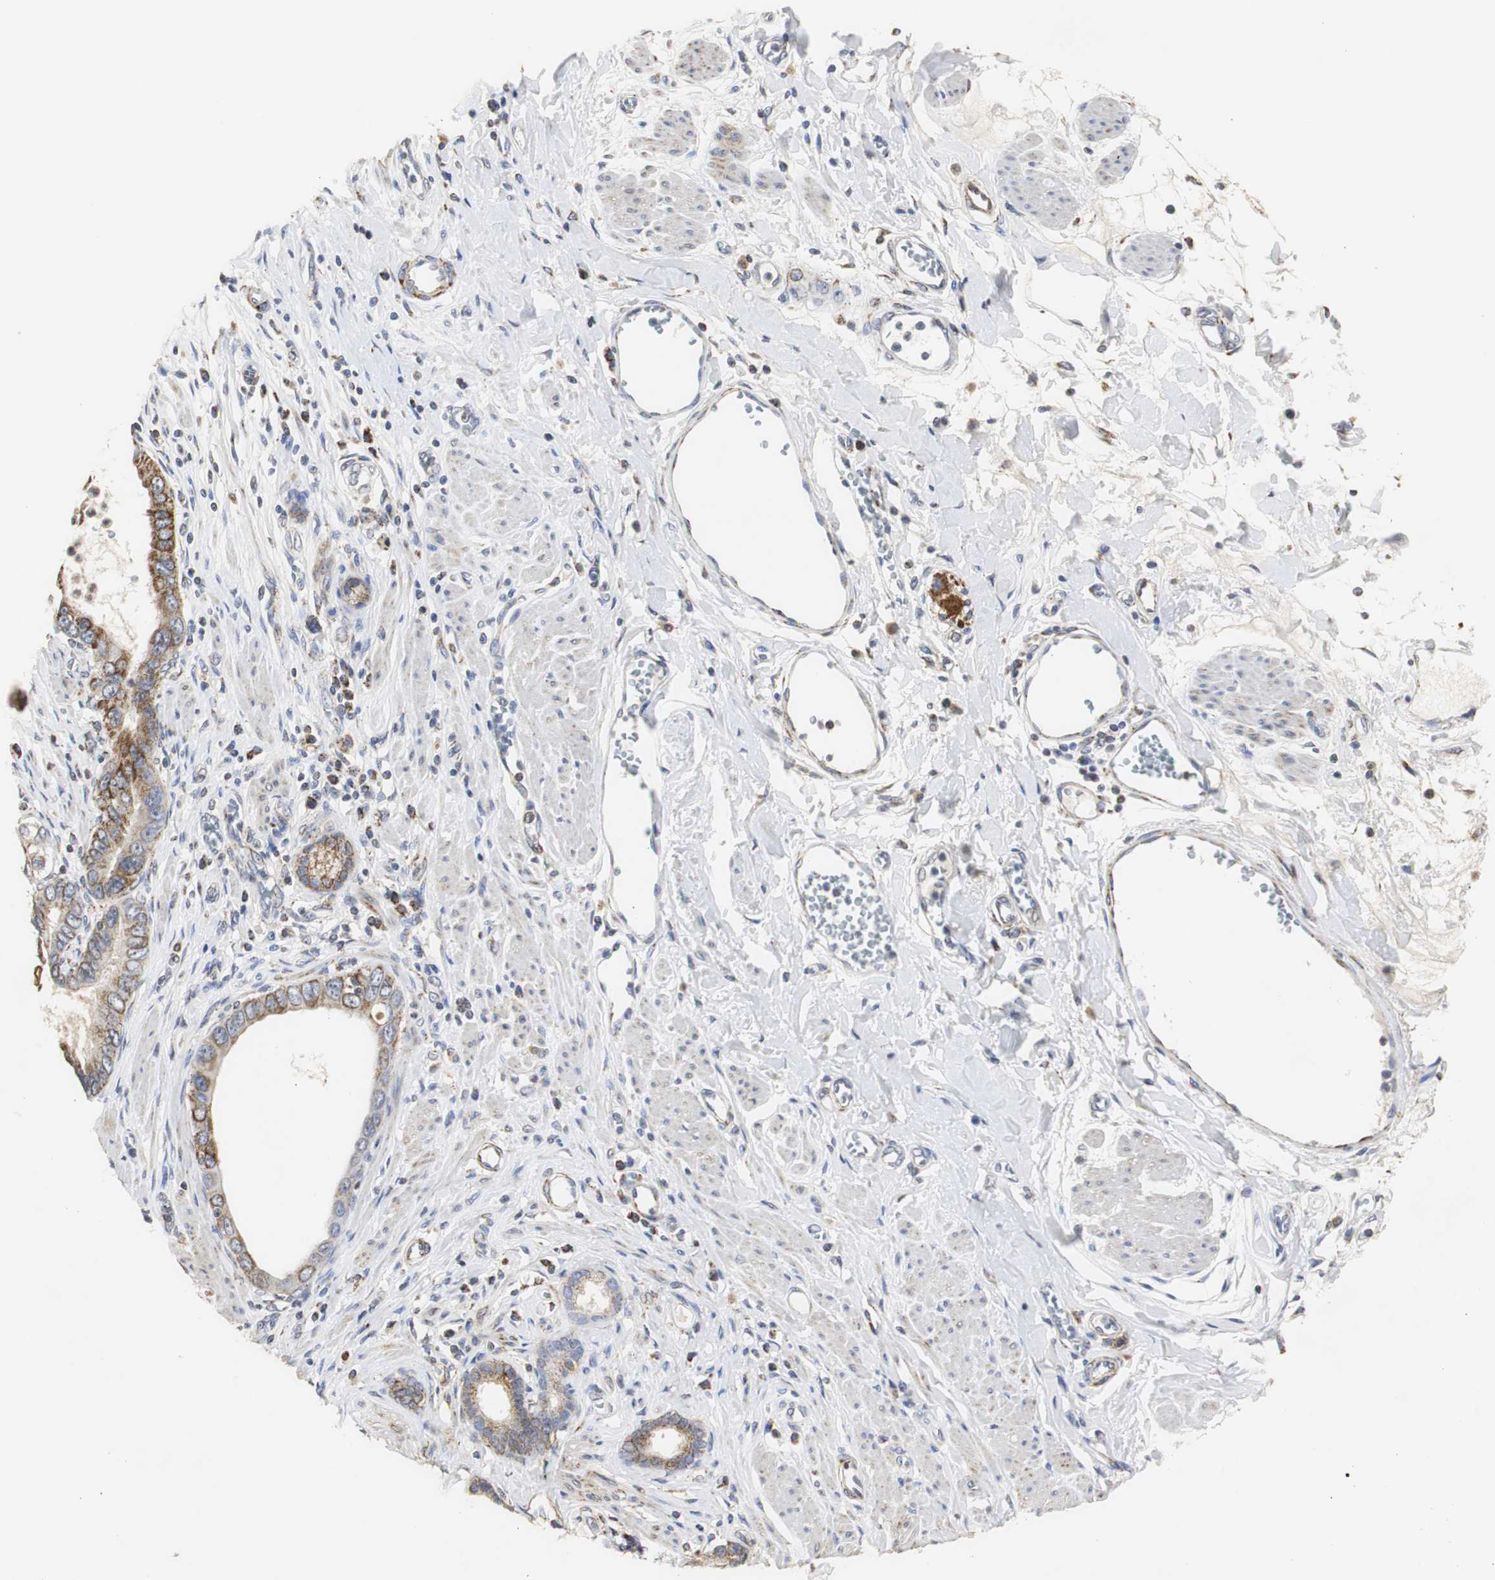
{"staining": {"intensity": "strong", "quantity": ">75%", "location": "cytoplasmic/membranous"}, "tissue": "pancreatic cancer", "cell_type": "Tumor cells", "image_type": "cancer", "snomed": [{"axis": "morphology", "description": "Normal tissue, NOS"}, {"axis": "topography", "description": "Lymph node"}], "caption": "There is high levels of strong cytoplasmic/membranous positivity in tumor cells of pancreatic cancer, as demonstrated by immunohistochemical staining (brown color).", "gene": "HSD17B10", "patient": {"sex": "male", "age": 50}}